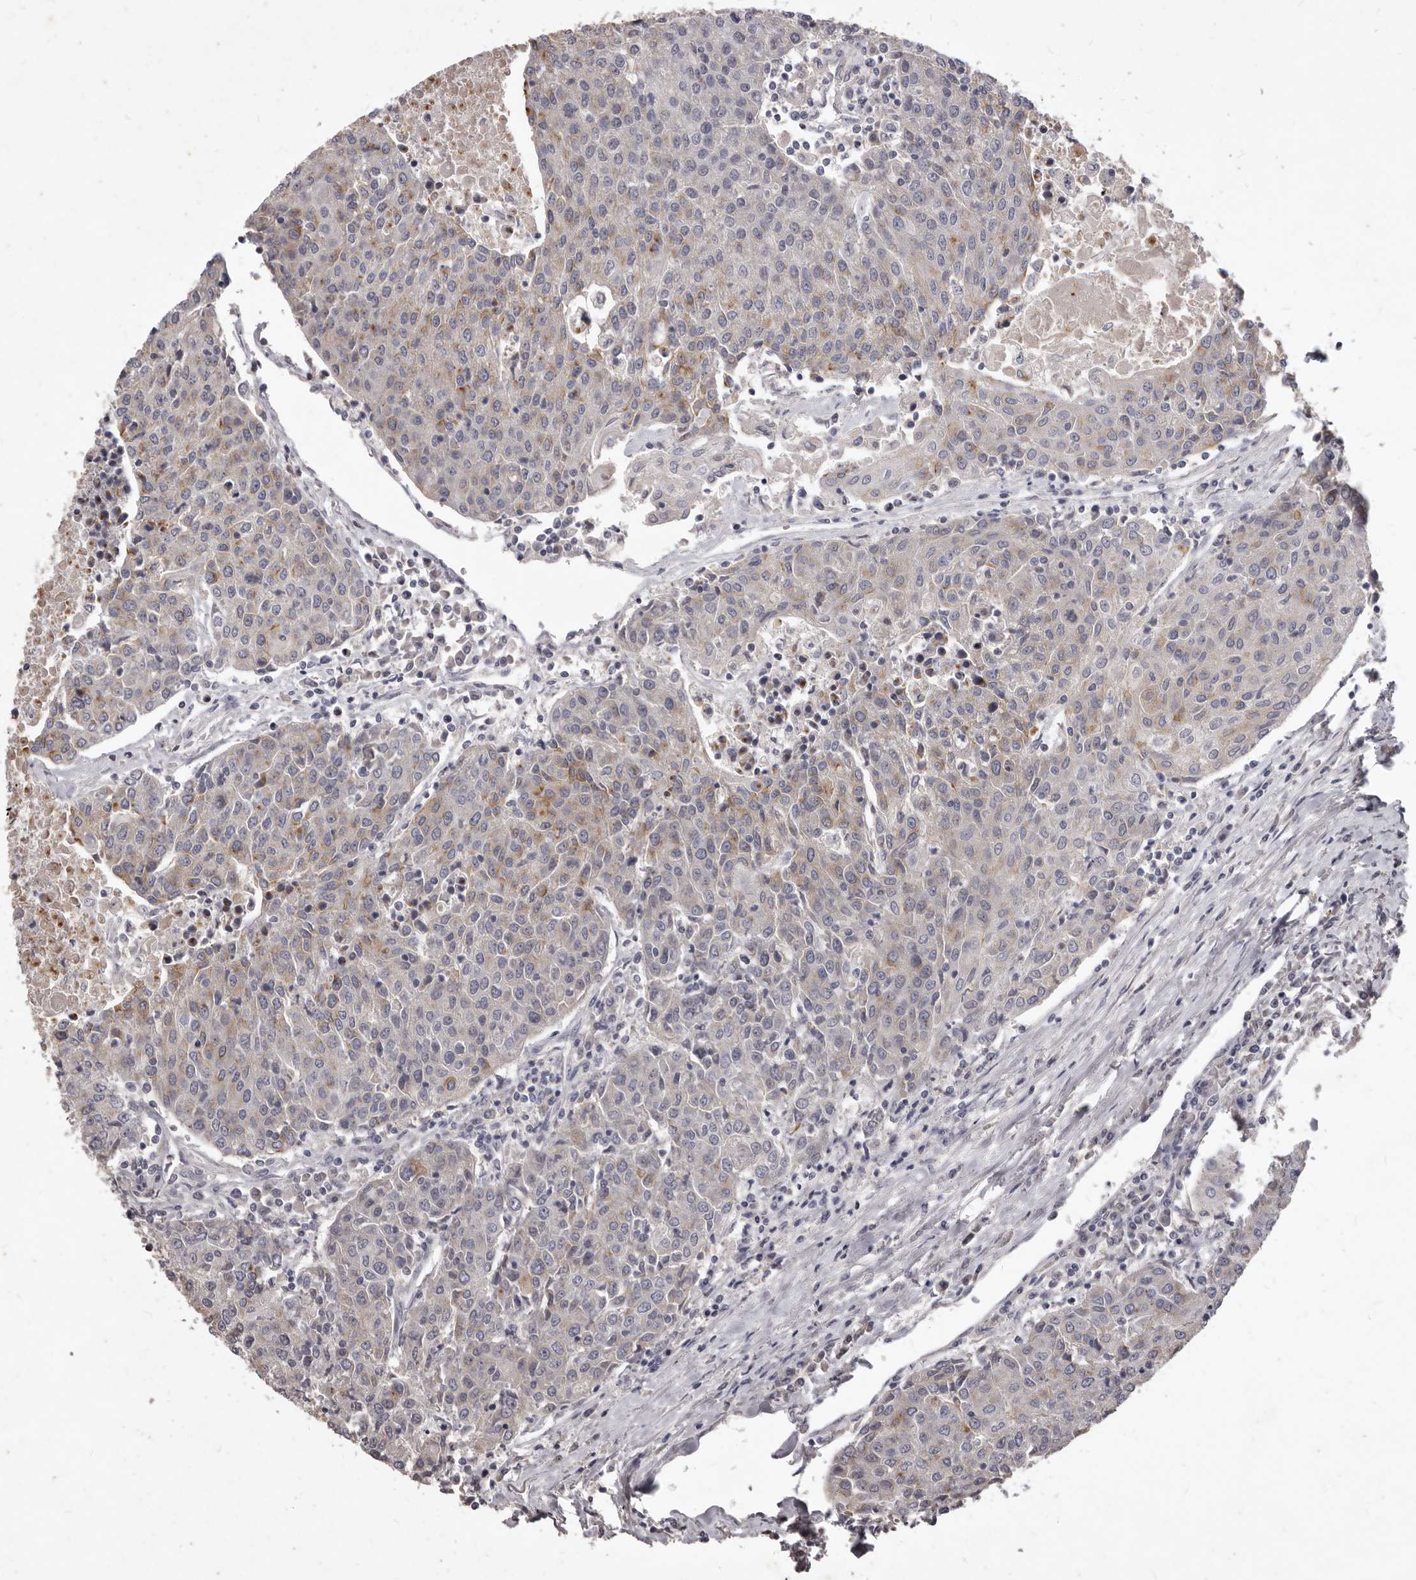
{"staining": {"intensity": "moderate", "quantity": "25%-75%", "location": "cytoplasmic/membranous"}, "tissue": "urothelial cancer", "cell_type": "Tumor cells", "image_type": "cancer", "snomed": [{"axis": "morphology", "description": "Urothelial carcinoma, High grade"}, {"axis": "topography", "description": "Urinary bladder"}], "caption": "The photomicrograph exhibits staining of high-grade urothelial carcinoma, revealing moderate cytoplasmic/membranous protein expression (brown color) within tumor cells.", "gene": "GPRC5C", "patient": {"sex": "female", "age": 85}}